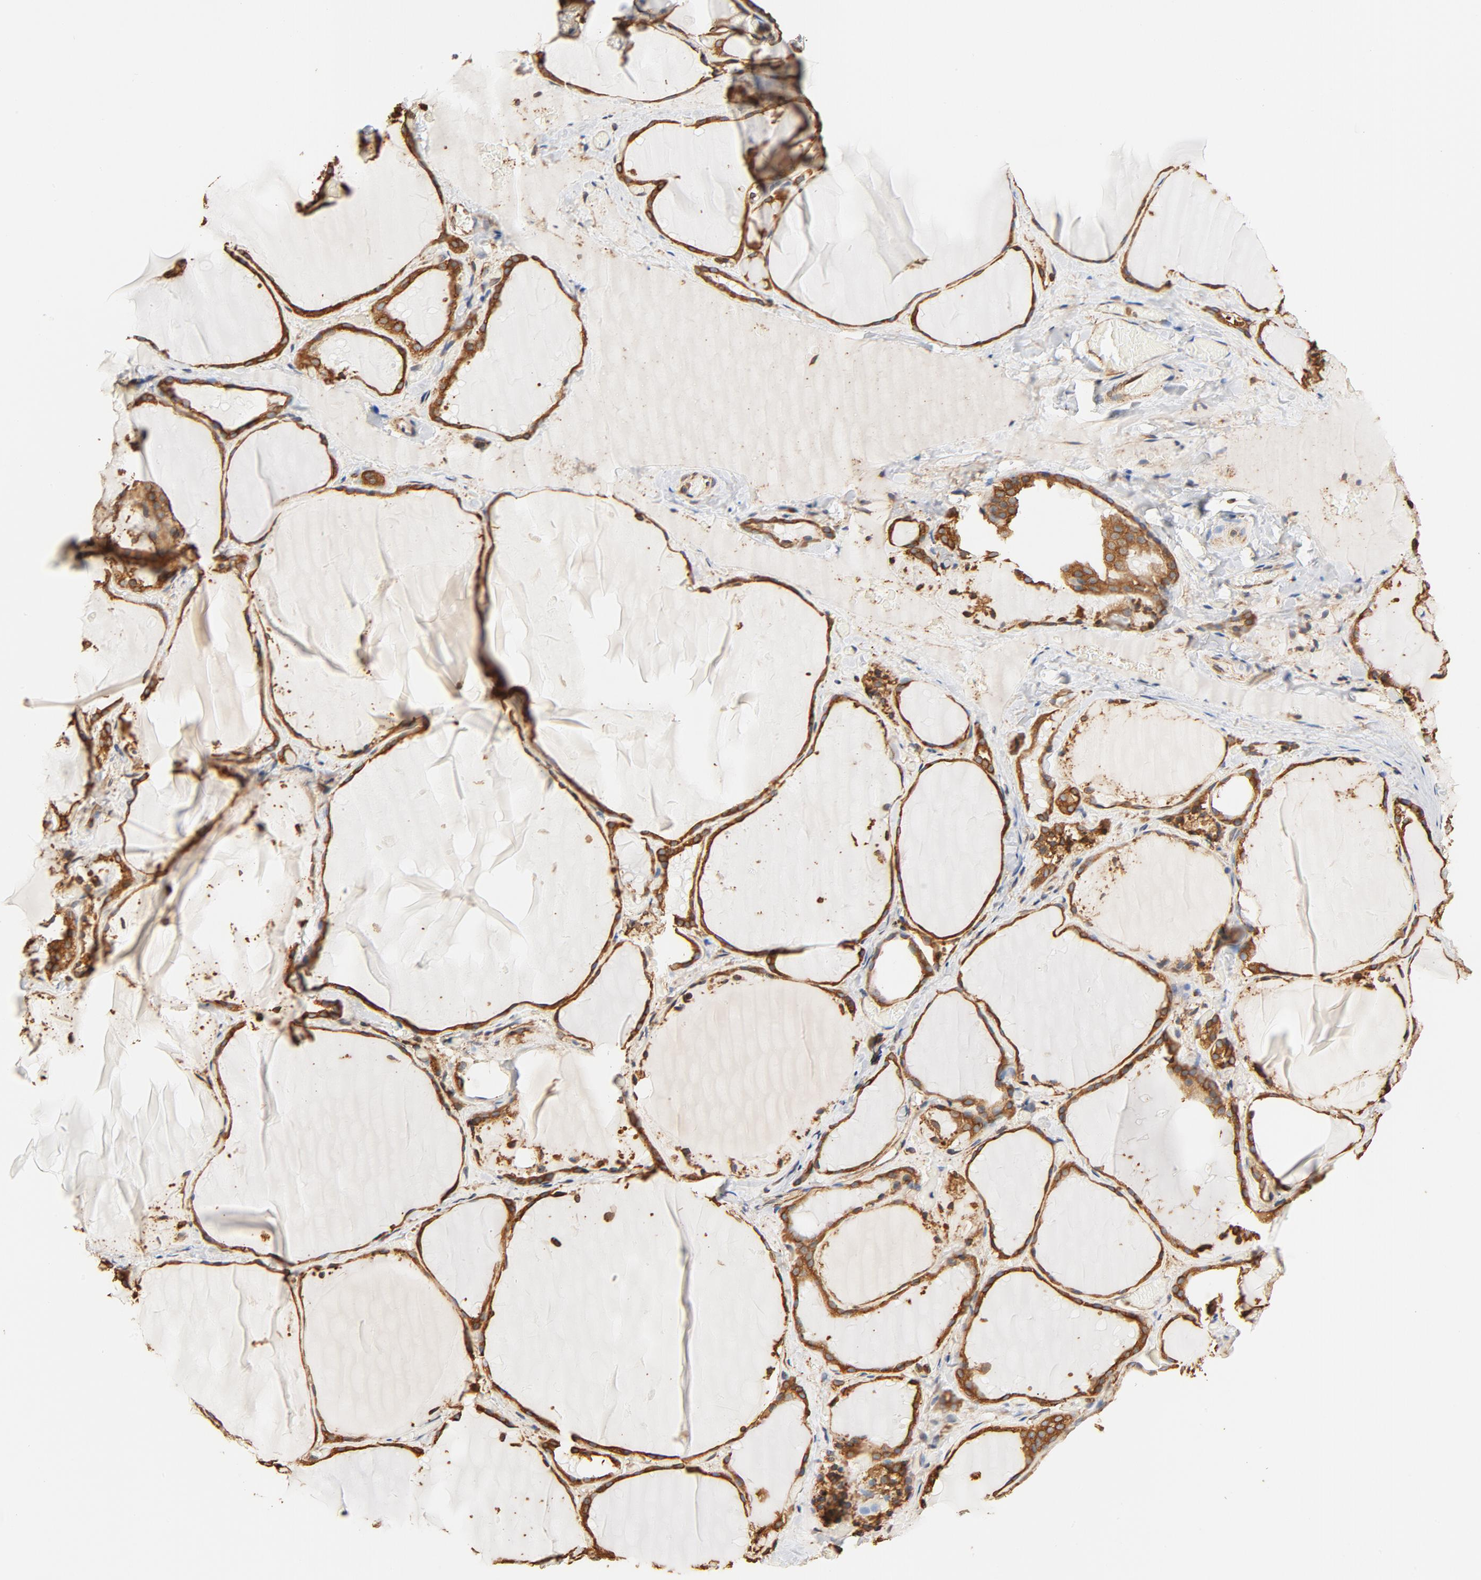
{"staining": {"intensity": "strong", "quantity": ">75%", "location": "cytoplasmic/membranous"}, "tissue": "thyroid gland", "cell_type": "Glandular cells", "image_type": "normal", "snomed": [{"axis": "morphology", "description": "Normal tissue, NOS"}, {"axis": "topography", "description": "Thyroid gland"}], "caption": "High-magnification brightfield microscopy of normal thyroid gland stained with DAB (brown) and counterstained with hematoxylin (blue). glandular cells exhibit strong cytoplasmic/membranous expression is identified in about>75% of cells.", "gene": "BCAP31", "patient": {"sex": "female", "age": 22}}